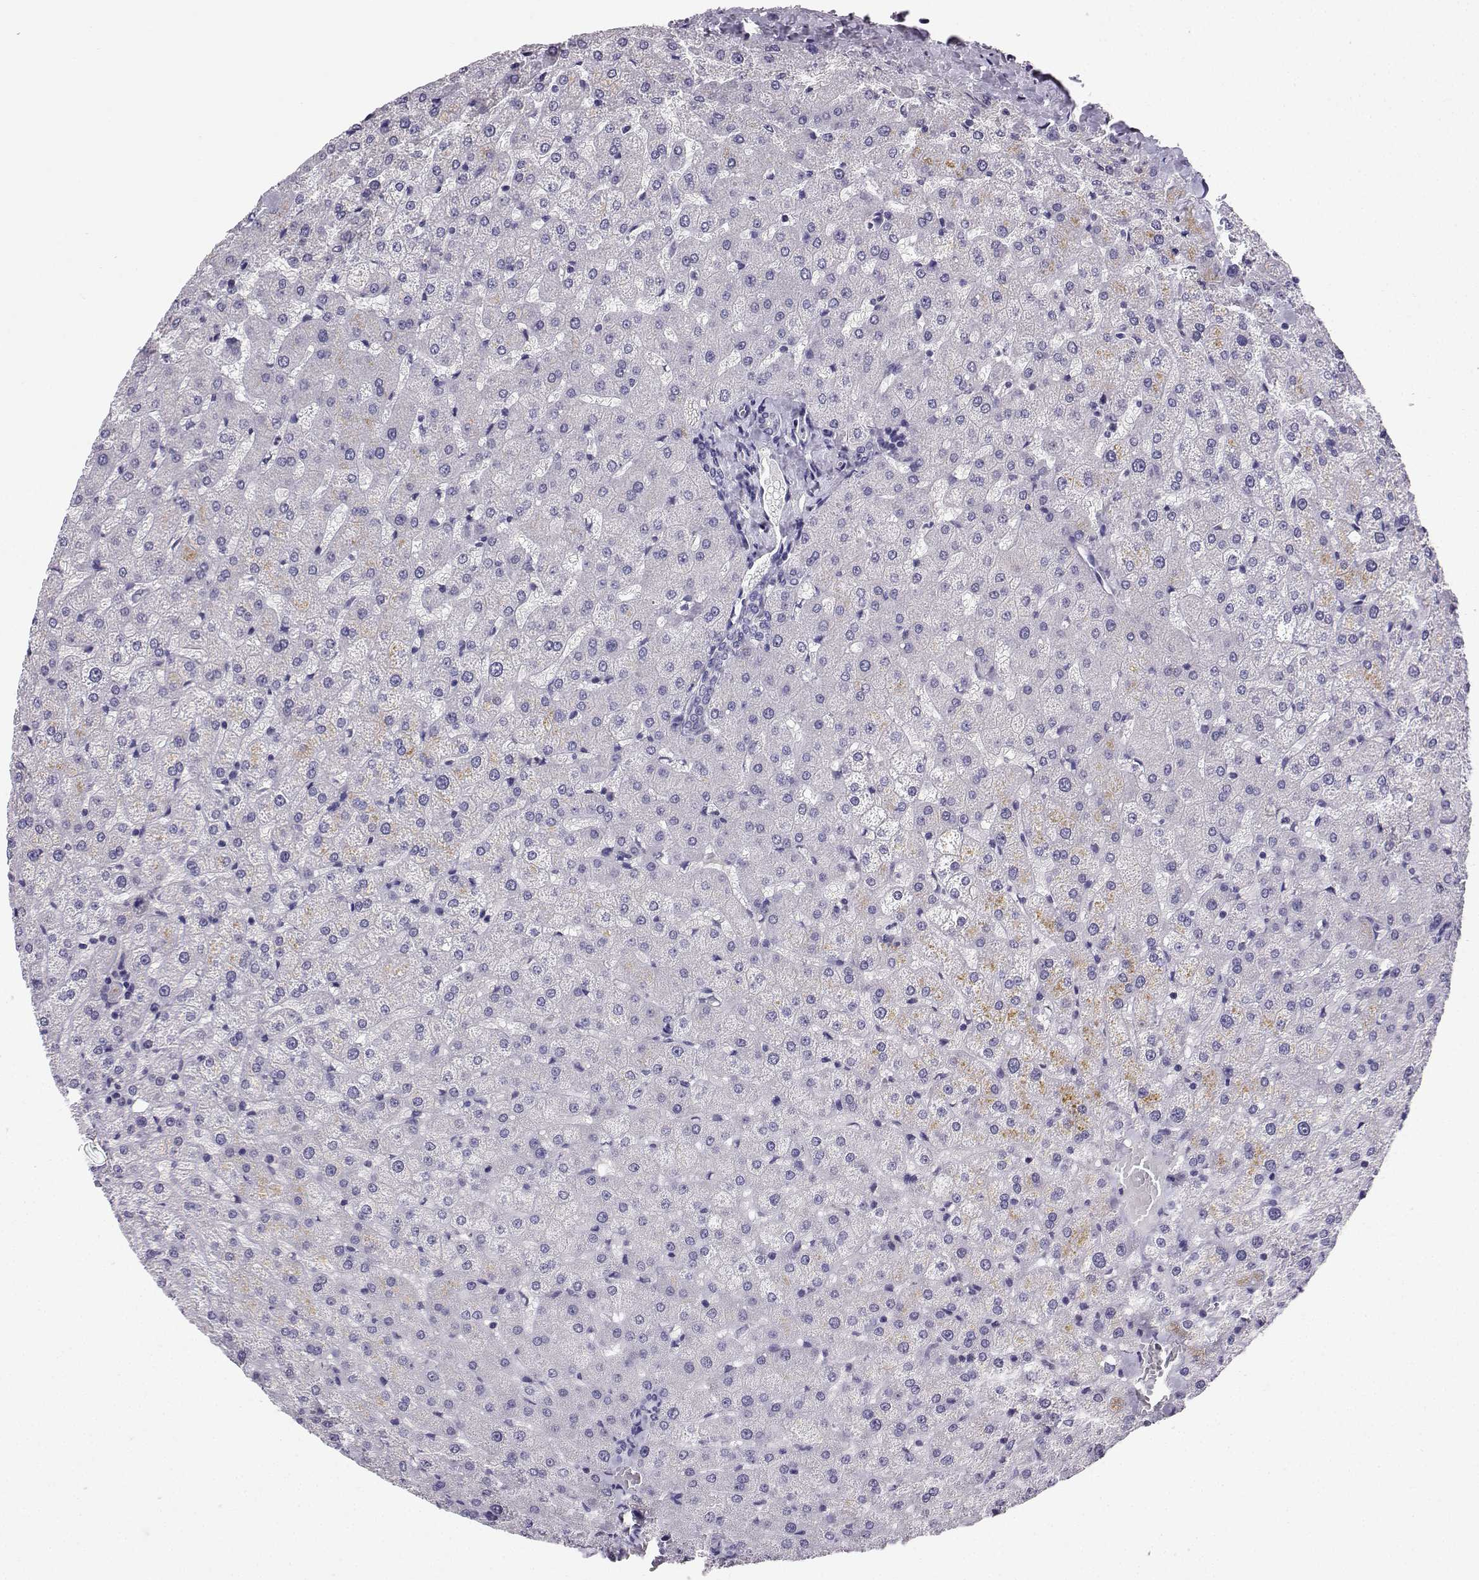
{"staining": {"intensity": "negative", "quantity": "none", "location": "none"}, "tissue": "liver", "cell_type": "Cholangiocytes", "image_type": "normal", "snomed": [{"axis": "morphology", "description": "Normal tissue, NOS"}, {"axis": "topography", "description": "Liver"}], "caption": "Cholangiocytes show no significant positivity in normal liver. (Stains: DAB (3,3'-diaminobenzidine) immunohistochemistry with hematoxylin counter stain, Microscopy: brightfield microscopy at high magnification).", "gene": "SPAG11A", "patient": {"sex": "female", "age": 50}}